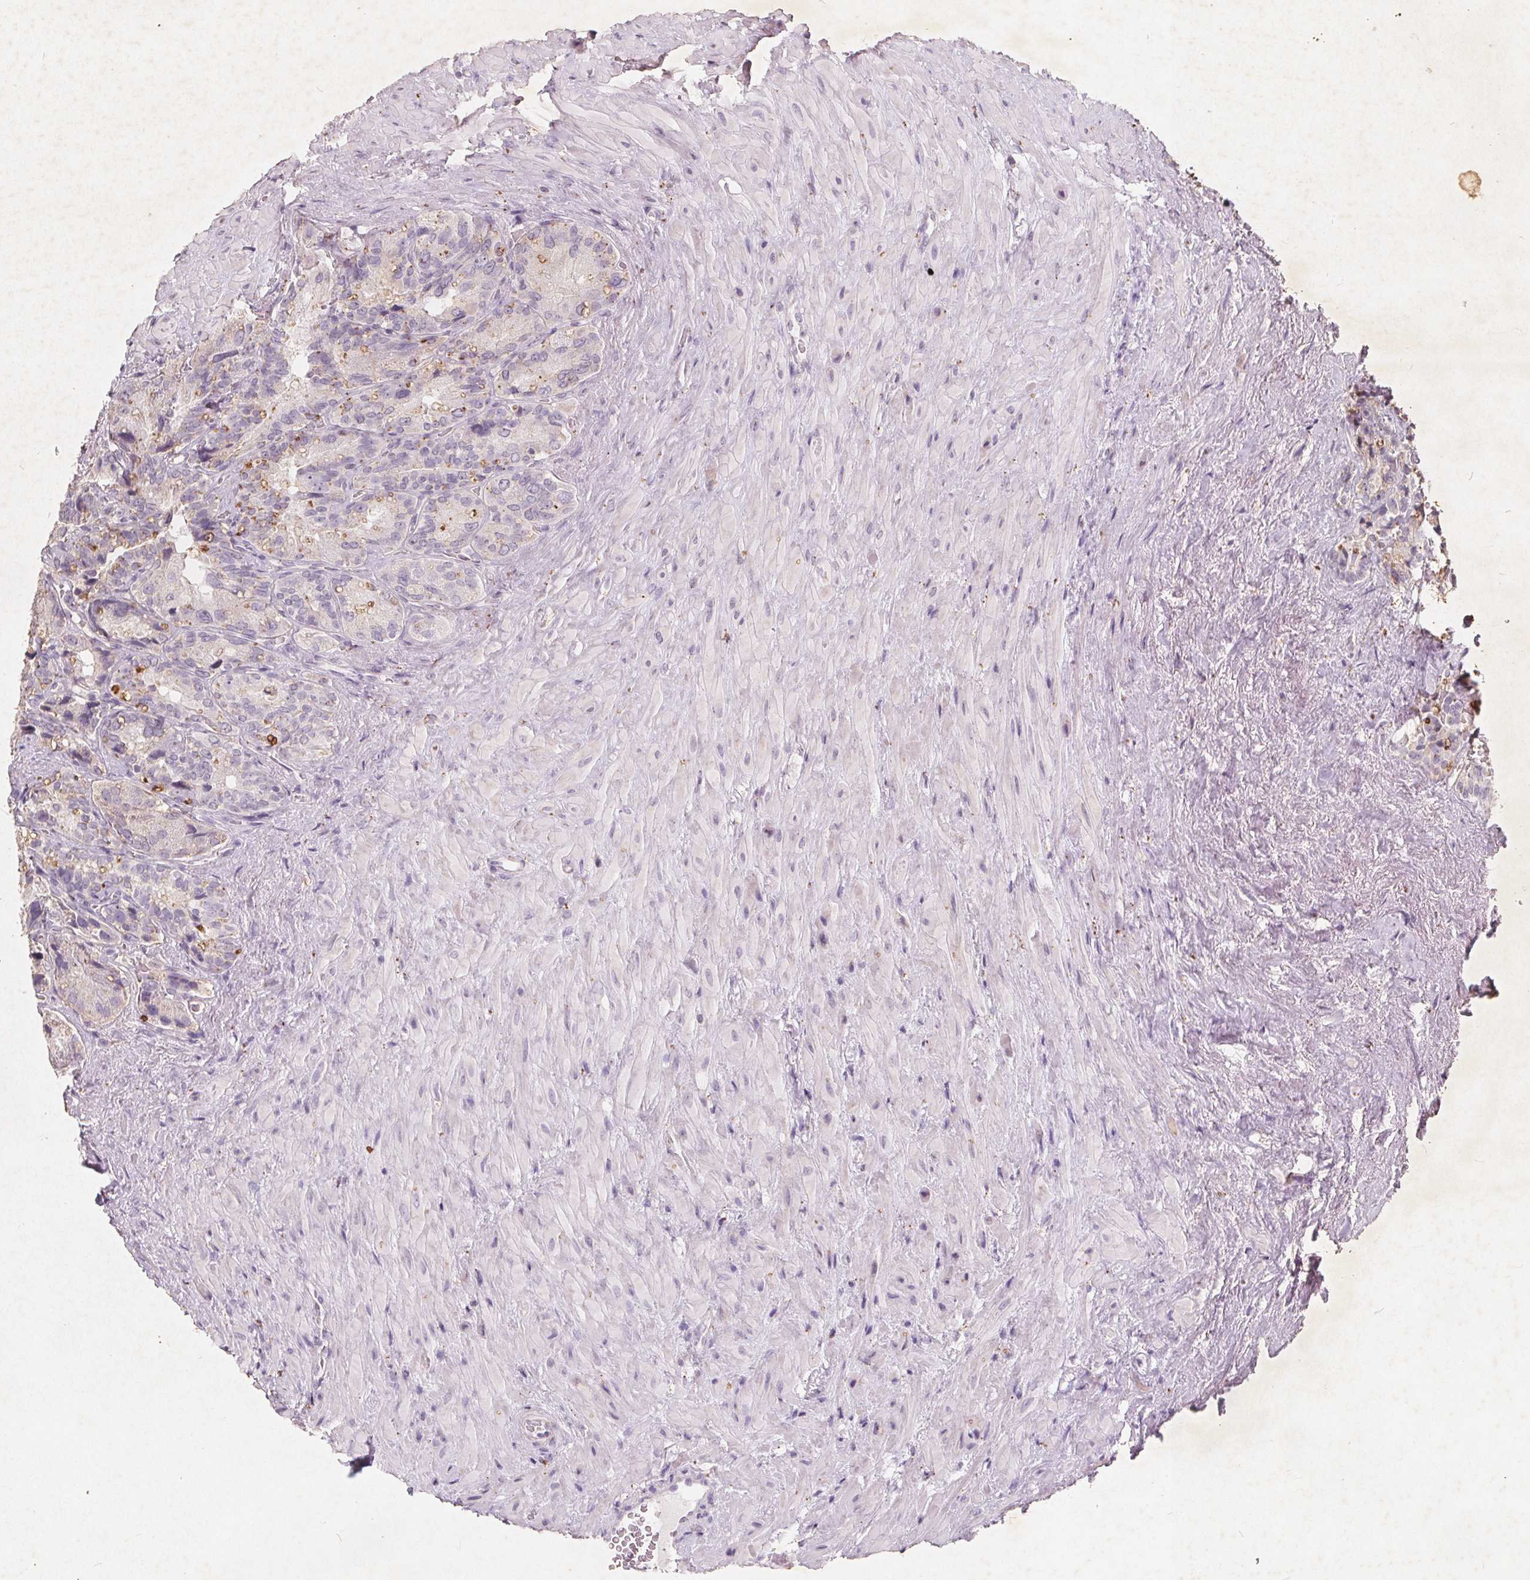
{"staining": {"intensity": "weak", "quantity": "25%-75%", "location": "cytoplasmic/membranous"}, "tissue": "seminal vesicle", "cell_type": "Glandular cells", "image_type": "normal", "snomed": [{"axis": "morphology", "description": "Normal tissue, NOS"}, {"axis": "topography", "description": "Seminal veicle"}], "caption": "Glandular cells exhibit low levels of weak cytoplasmic/membranous staining in about 25%-75% of cells in unremarkable seminal vesicle.", "gene": "C19orf84", "patient": {"sex": "male", "age": 69}}